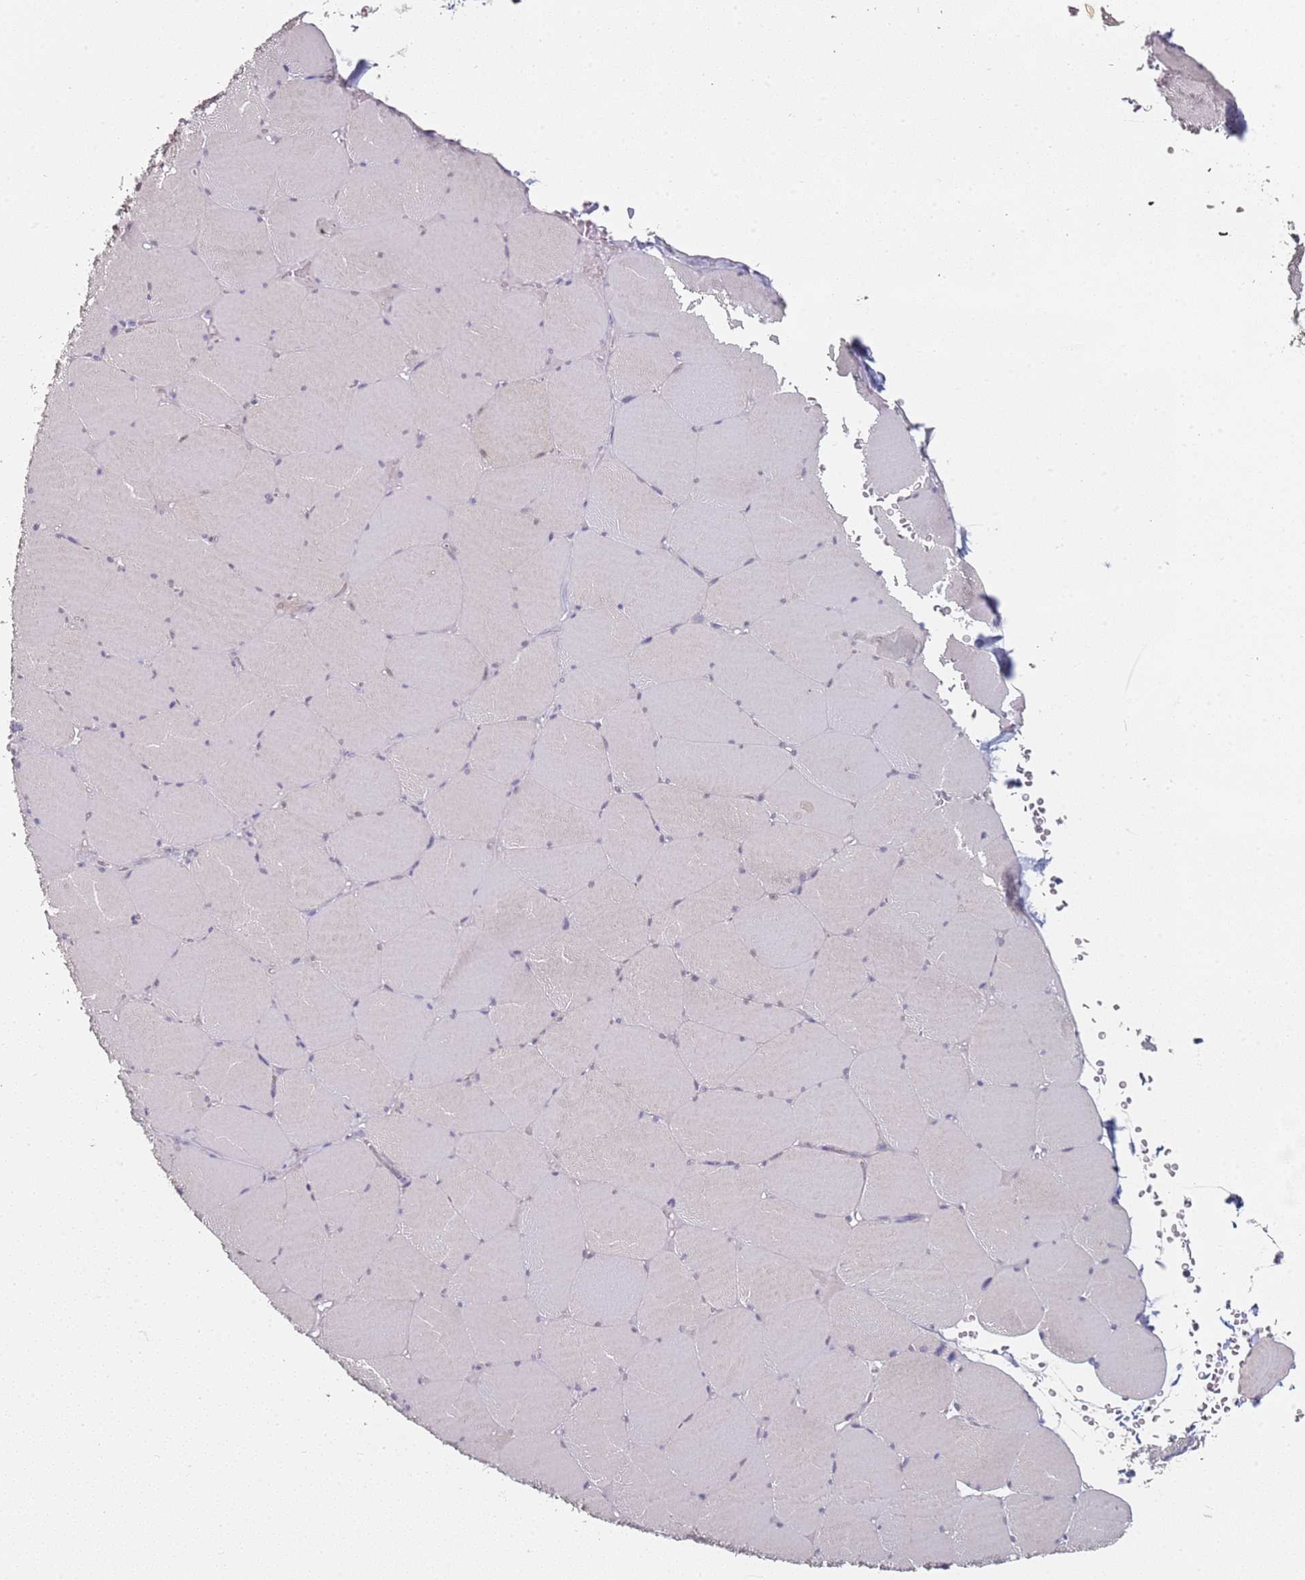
{"staining": {"intensity": "moderate", "quantity": "<25%", "location": "cytoplasmic/membranous"}, "tissue": "skeletal muscle", "cell_type": "Myocytes", "image_type": "normal", "snomed": [{"axis": "morphology", "description": "Normal tissue, NOS"}, {"axis": "topography", "description": "Skeletal muscle"}, {"axis": "topography", "description": "Head-Neck"}], "caption": "Skeletal muscle stained with immunohistochemistry (IHC) displays moderate cytoplasmic/membranous positivity in about <25% of myocytes.", "gene": "DNAH11", "patient": {"sex": "male", "age": 66}}